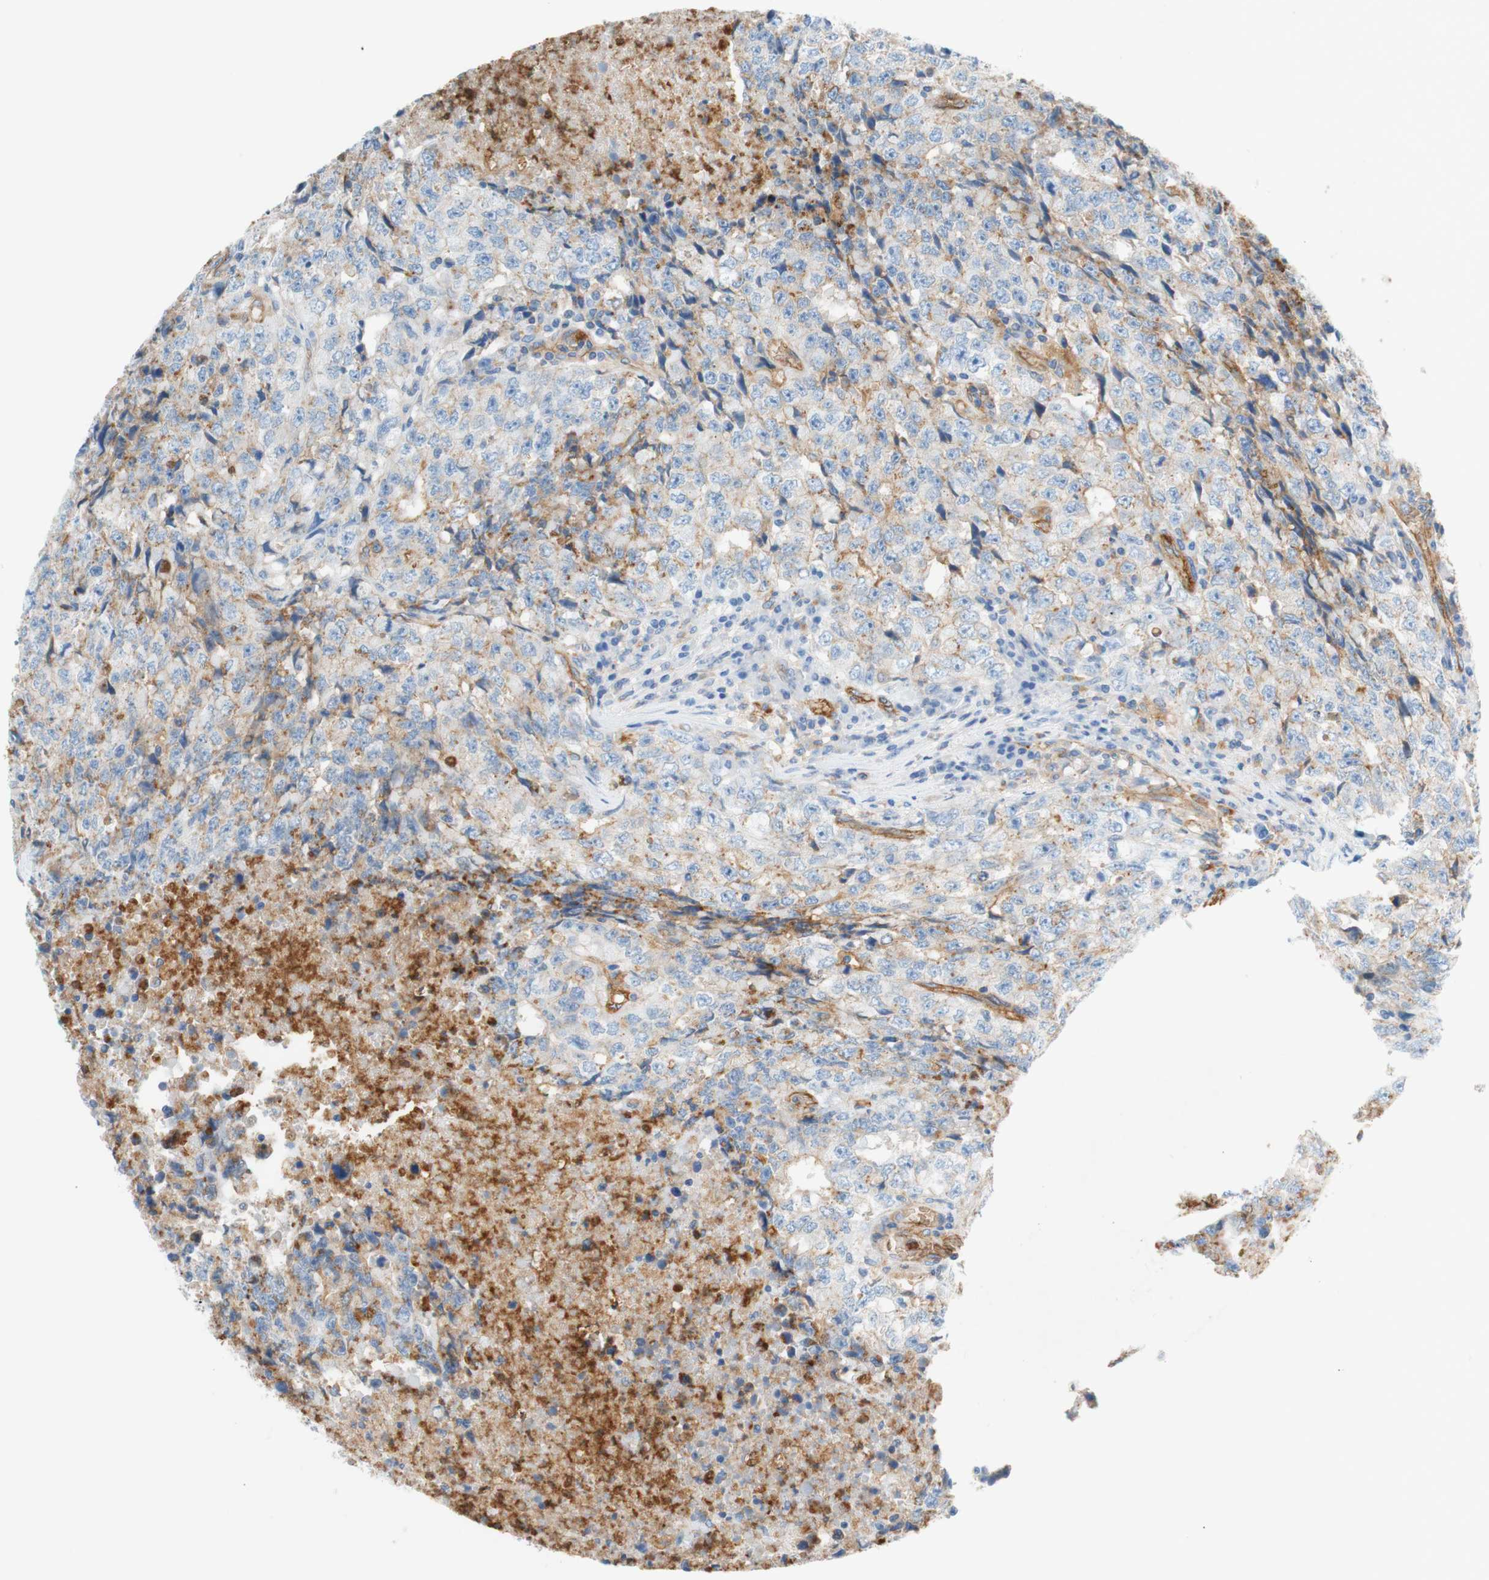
{"staining": {"intensity": "weak", "quantity": "25%-75%", "location": "cytoplasmic/membranous"}, "tissue": "testis cancer", "cell_type": "Tumor cells", "image_type": "cancer", "snomed": [{"axis": "morphology", "description": "Necrosis, NOS"}, {"axis": "morphology", "description": "Carcinoma, Embryonal, NOS"}, {"axis": "topography", "description": "Testis"}], "caption": "Approximately 25%-75% of tumor cells in human testis cancer display weak cytoplasmic/membranous protein positivity as visualized by brown immunohistochemical staining.", "gene": "STOM", "patient": {"sex": "male", "age": 19}}